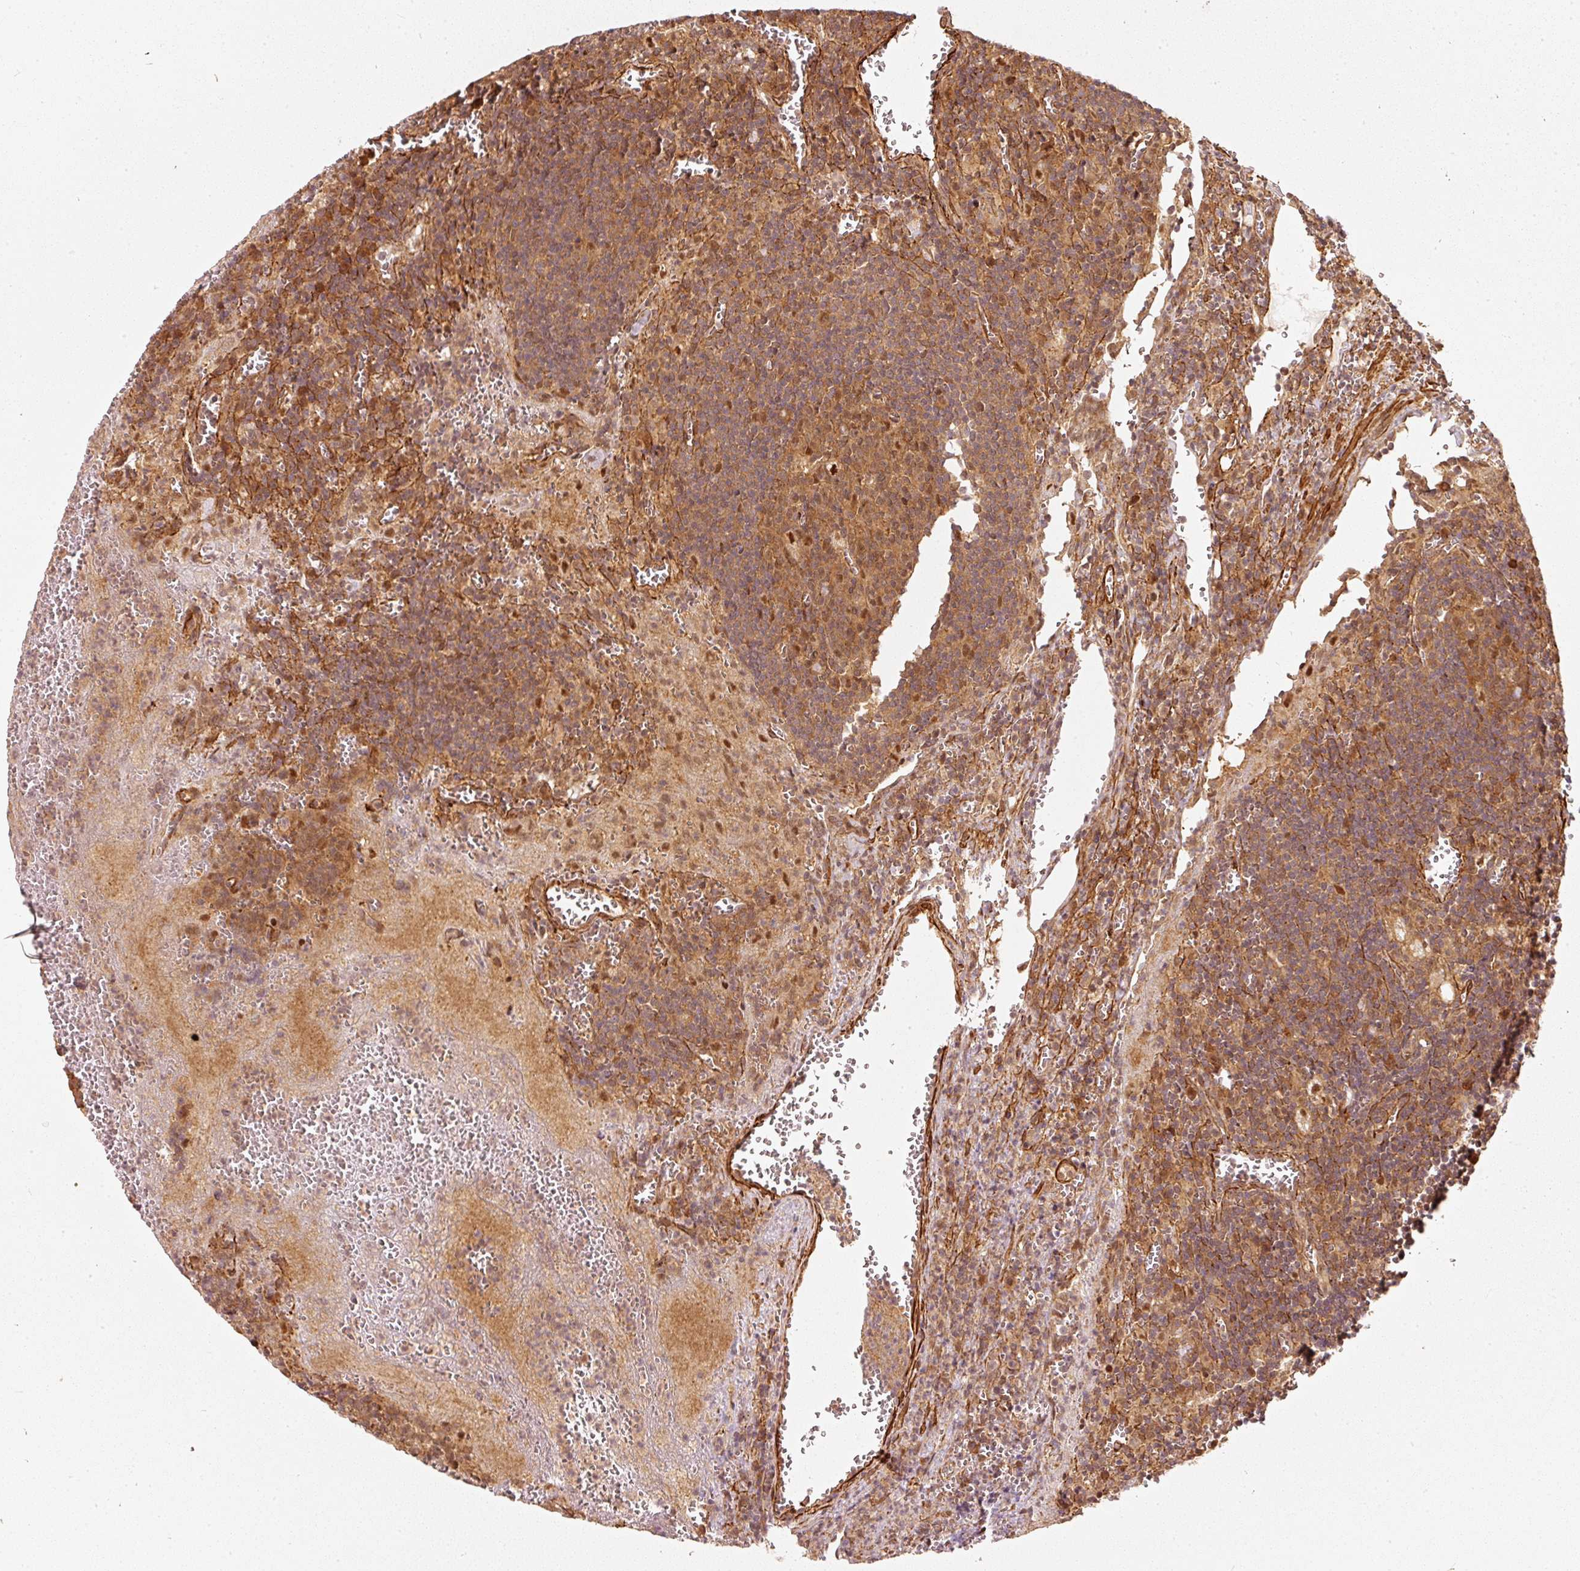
{"staining": {"intensity": "moderate", "quantity": ">75%", "location": "cytoplasmic/membranous,nuclear"}, "tissue": "lymph node", "cell_type": "Germinal center cells", "image_type": "normal", "snomed": [{"axis": "morphology", "description": "Normal tissue, NOS"}, {"axis": "topography", "description": "Lymph node"}], "caption": "Germinal center cells display medium levels of moderate cytoplasmic/membranous,nuclear positivity in about >75% of cells in normal human lymph node. The protein is shown in brown color, while the nuclei are stained blue.", "gene": "PSMD1", "patient": {"sex": "male", "age": 50}}